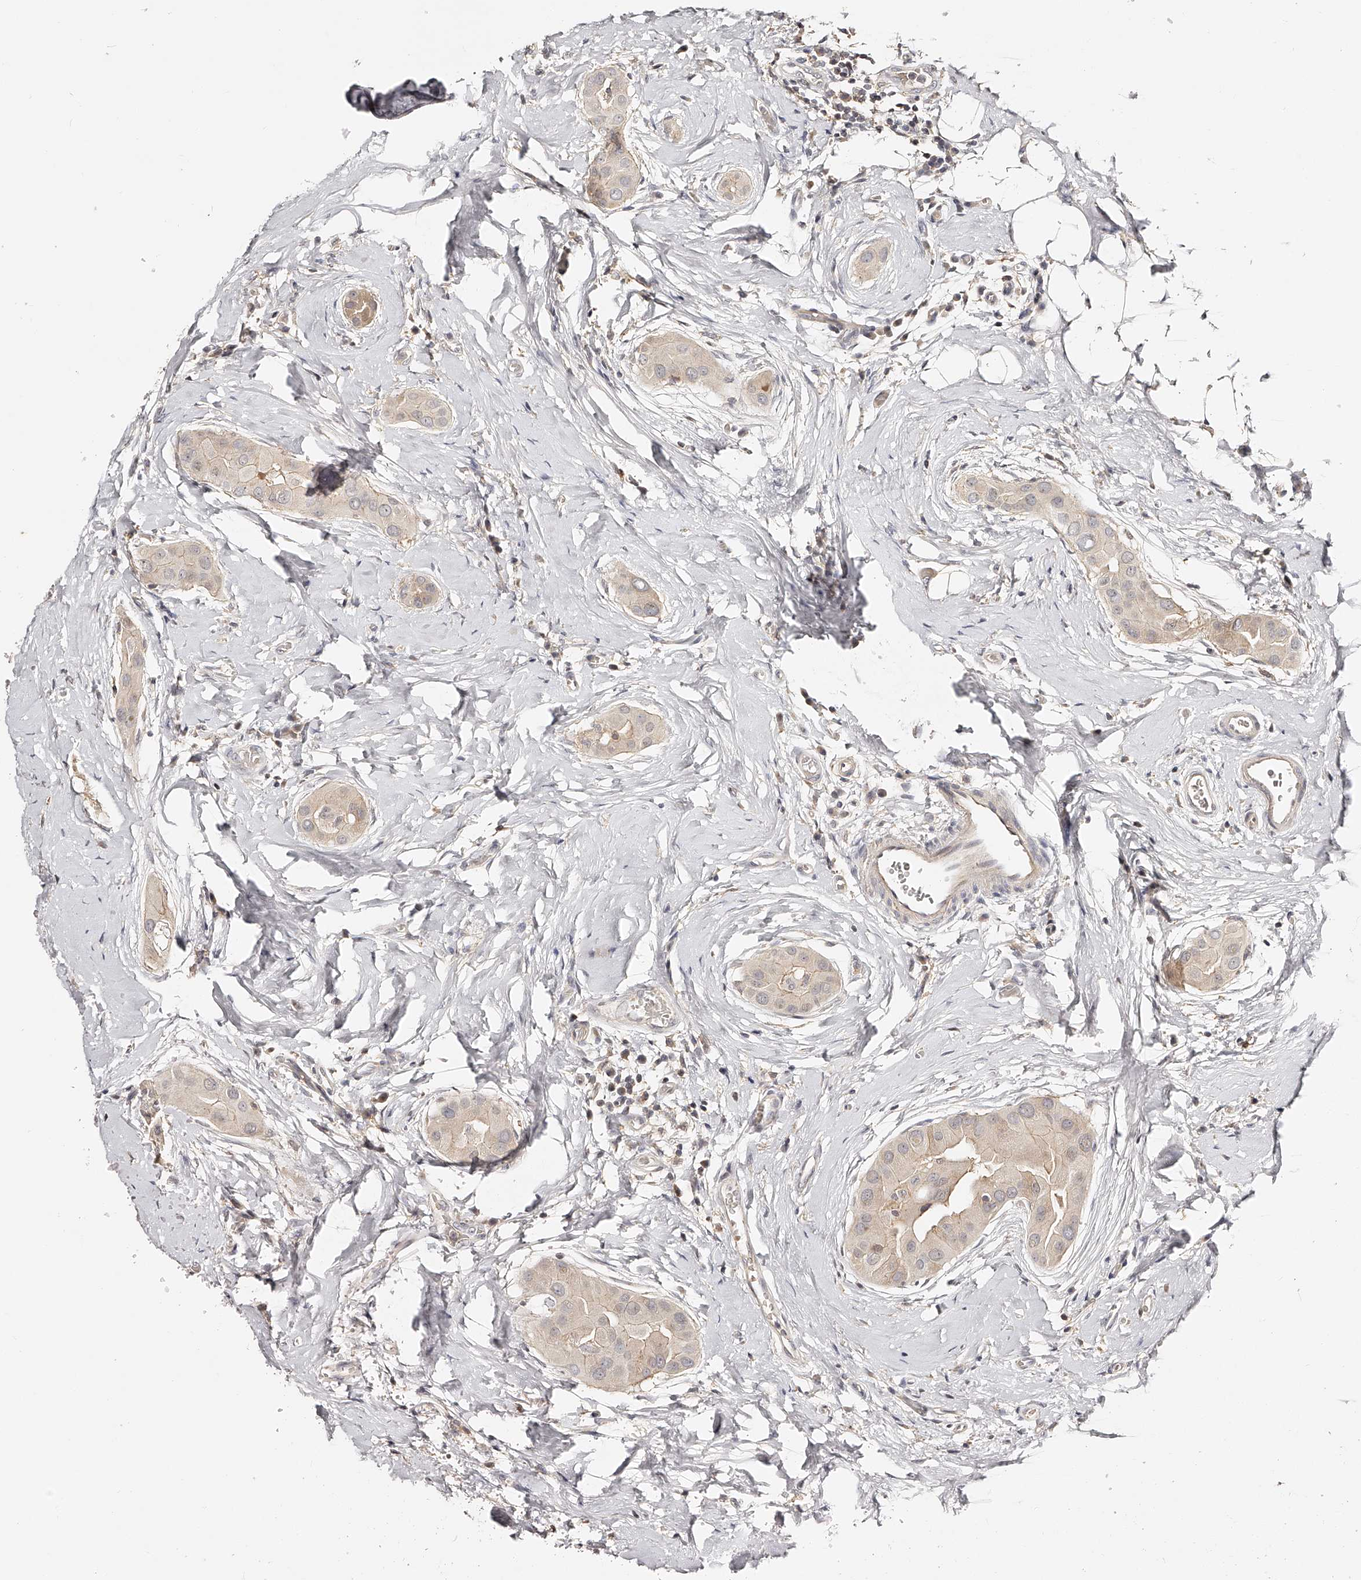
{"staining": {"intensity": "negative", "quantity": "none", "location": "none"}, "tissue": "thyroid cancer", "cell_type": "Tumor cells", "image_type": "cancer", "snomed": [{"axis": "morphology", "description": "Papillary adenocarcinoma, NOS"}, {"axis": "topography", "description": "Thyroid gland"}], "caption": "Papillary adenocarcinoma (thyroid) stained for a protein using immunohistochemistry (IHC) shows no positivity tumor cells.", "gene": "ZNF789", "patient": {"sex": "male", "age": 33}}